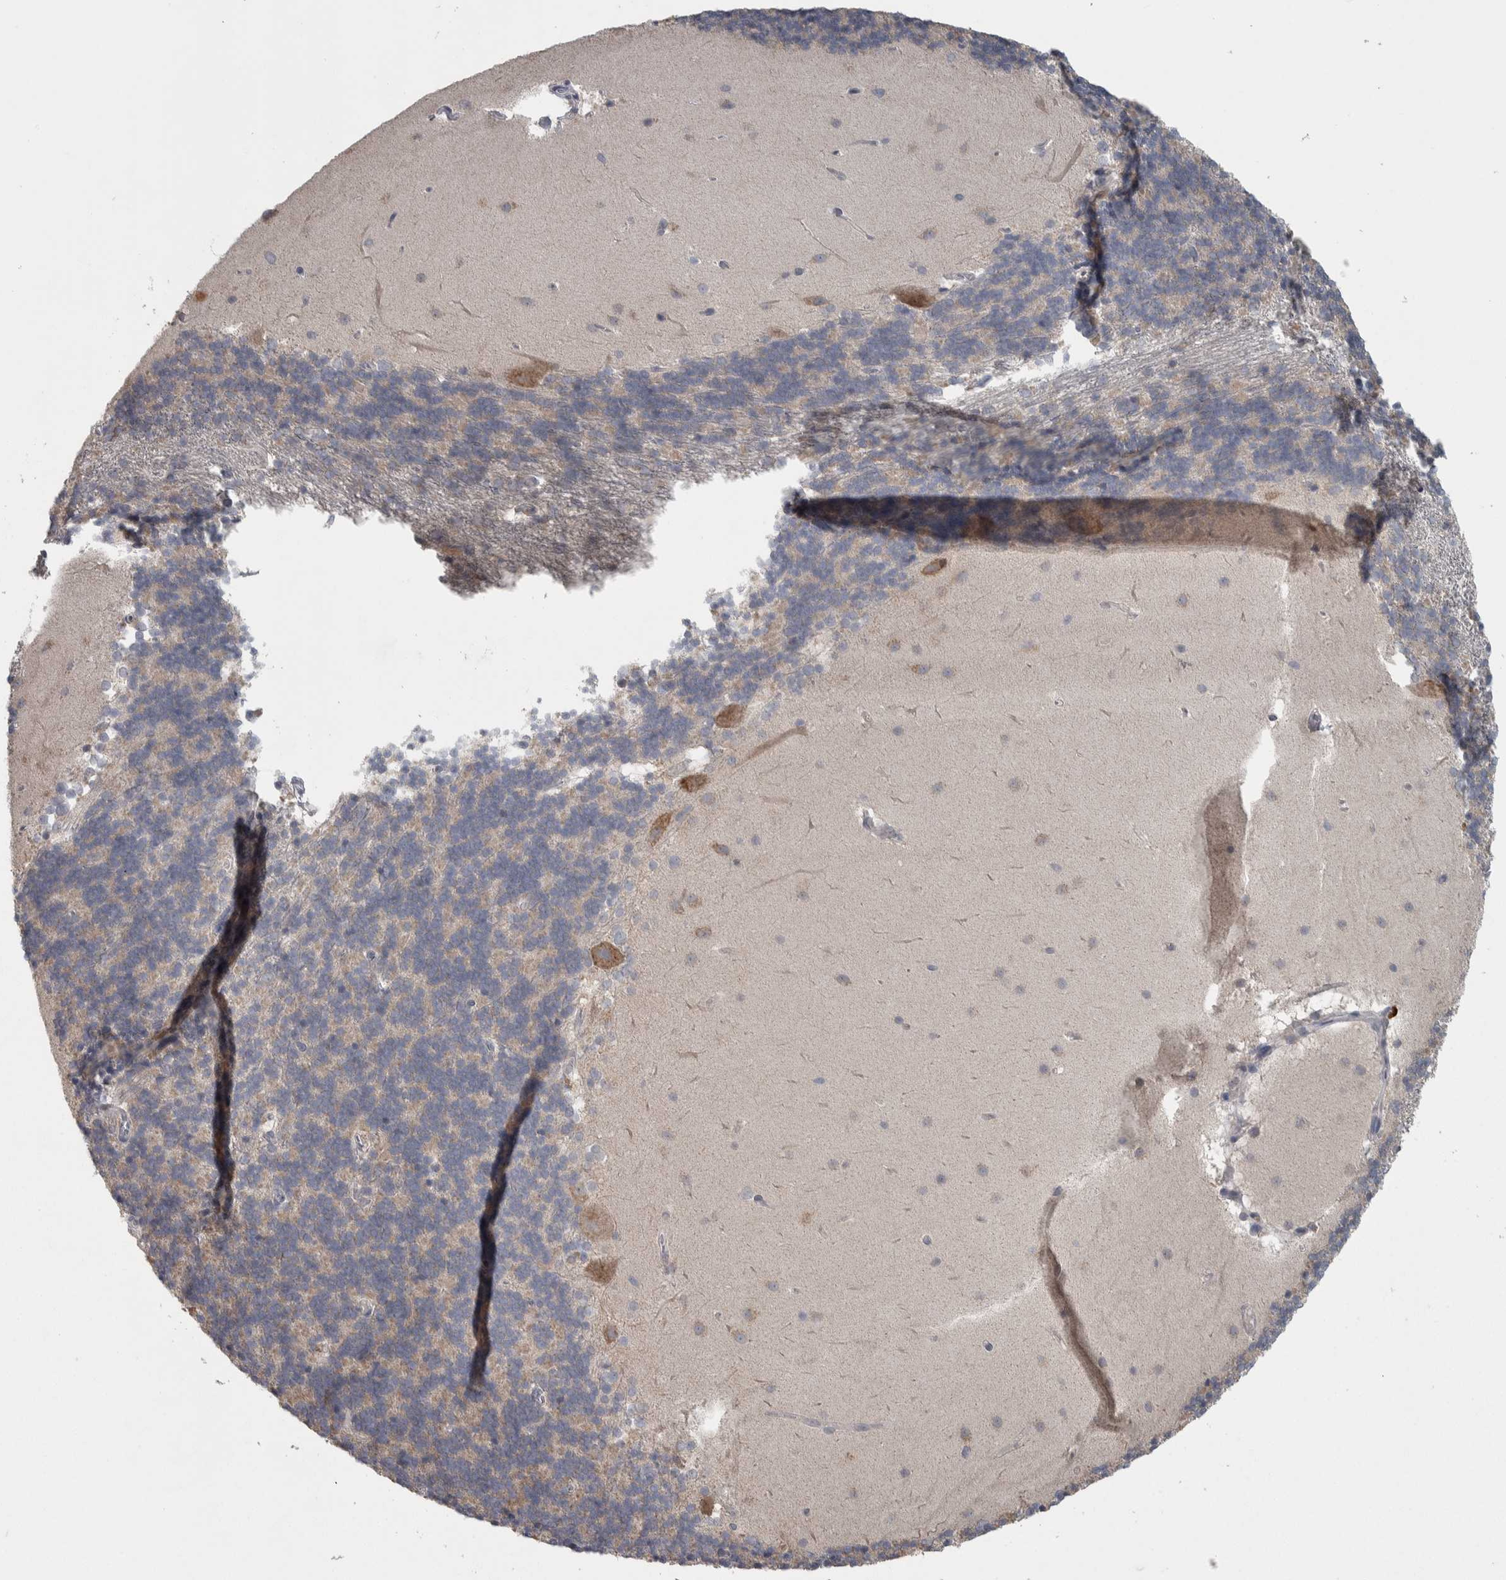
{"staining": {"intensity": "weak", "quantity": "<25%", "location": "cytoplasmic/membranous"}, "tissue": "cerebellum", "cell_type": "Cells in granular layer", "image_type": "normal", "snomed": [{"axis": "morphology", "description": "Normal tissue, NOS"}, {"axis": "topography", "description": "Cerebellum"}], "caption": "Cerebellum stained for a protein using immunohistochemistry (IHC) reveals no positivity cells in granular layer.", "gene": "SRP68", "patient": {"sex": "female", "age": 19}}